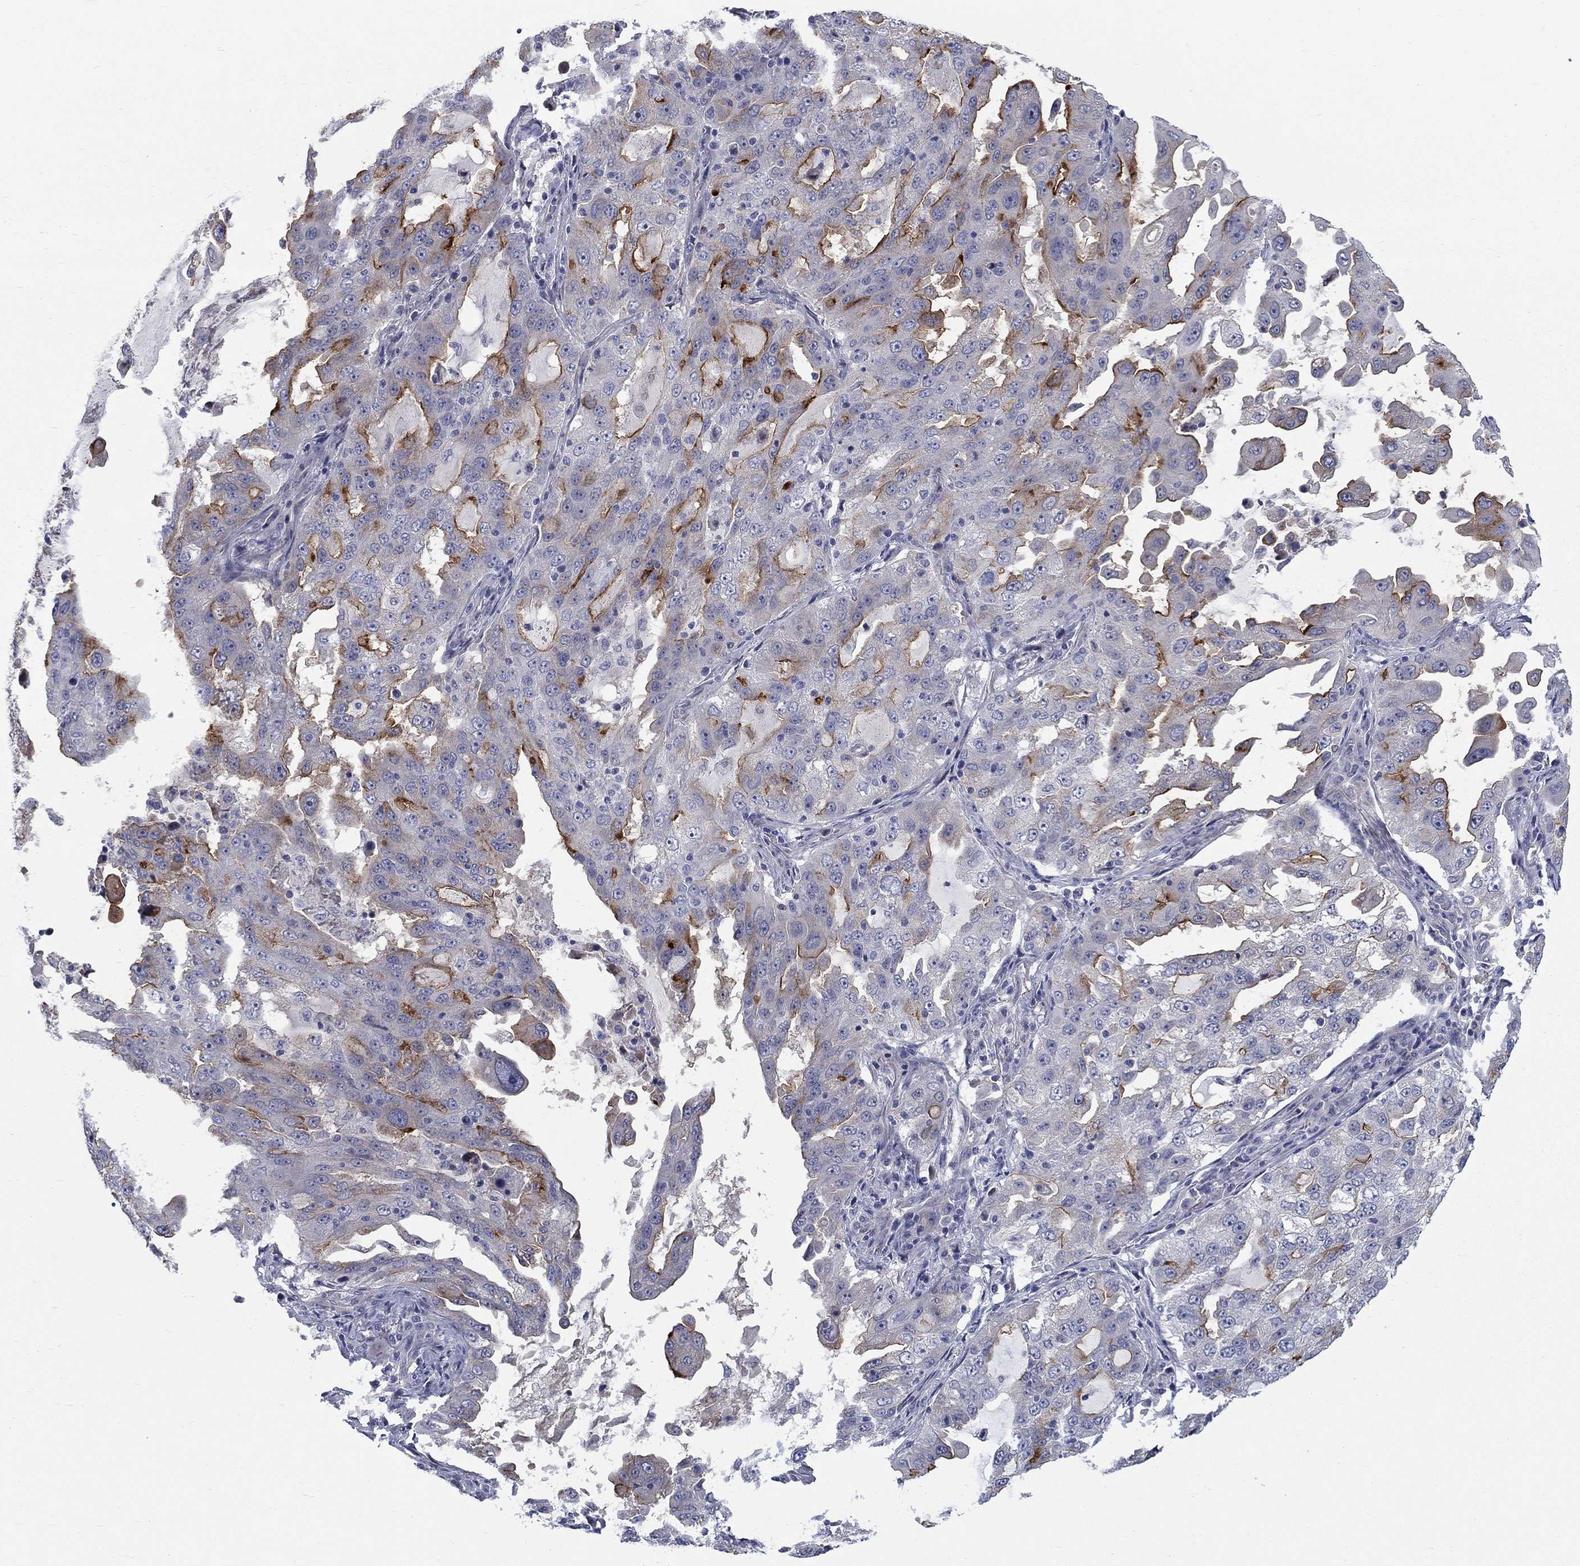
{"staining": {"intensity": "strong", "quantity": "<25%", "location": "cytoplasmic/membranous"}, "tissue": "lung cancer", "cell_type": "Tumor cells", "image_type": "cancer", "snomed": [{"axis": "morphology", "description": "Adenocarcinoma, NOS"}, {"axis": "topography", "description": "Lung"}], "caption": "Tumor cells reveal medium levels of strong cytoplasmic/membranous staining in approximately <25% of cells in lung cancer (adenocarcinoma).", "gene": "SLC1A1", "patient": {"sex": "female", "age": 61}}